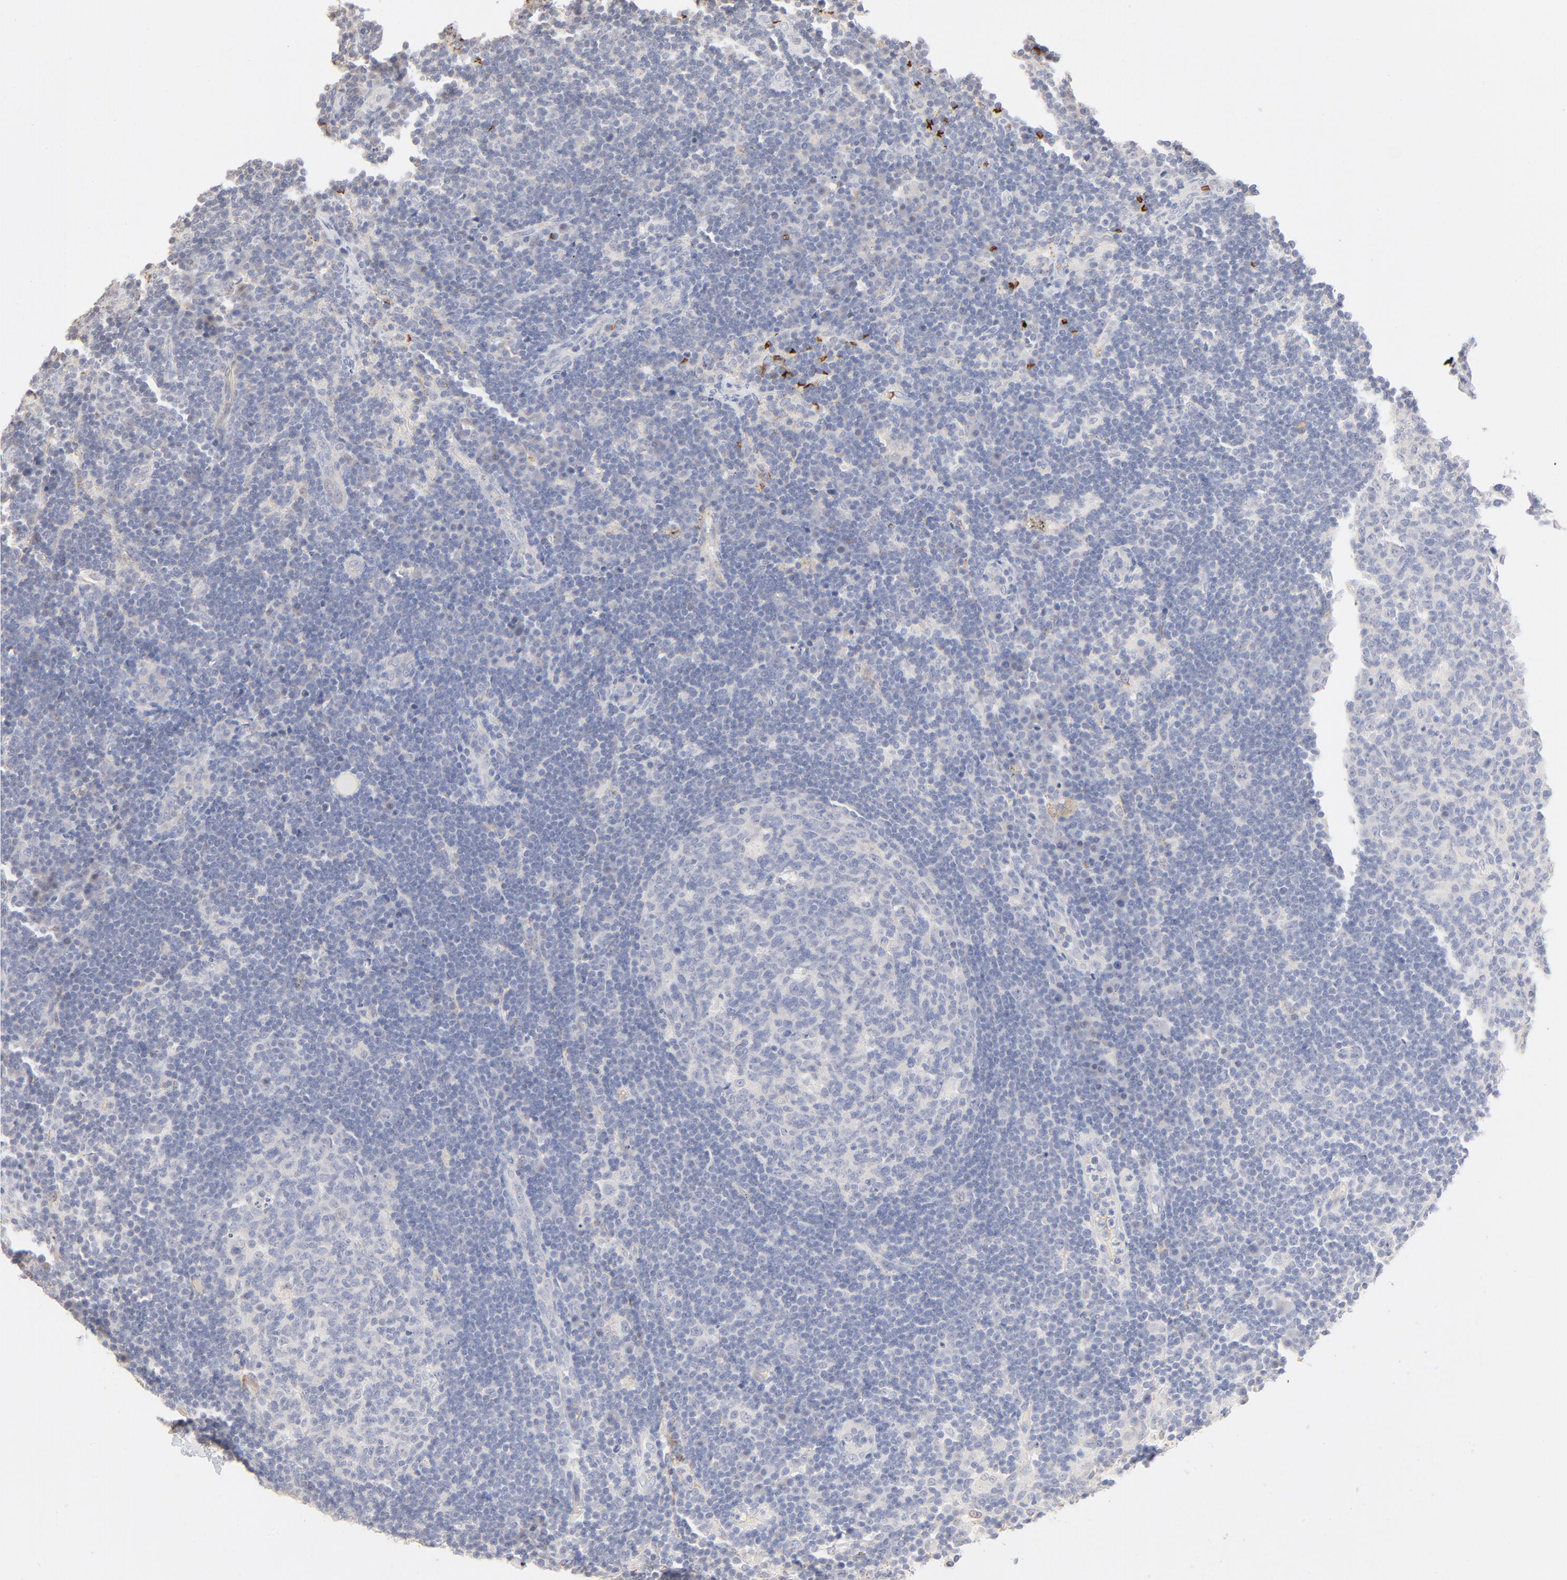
{"staining": {"intensity": "negative", "quantity": "none", "location": "none"}, "tissue": "lymph node", "cell_type": "Germinal center cells", "image_type": "normal", "snomed": [{"axis": "morphology", "description": "Normal tissue, NOS"}, {"axis": "morphology", "description": "Squamous cell carcinoma, metastatic, NOS"}, {"axis": "topography", "description": "Lymph node"}], "caption": "Lymph node stained for a protein using IHC shows no staining germinal center cells.", "gene": "SPTB", "patient": {"sex": "female", "age": 53}}